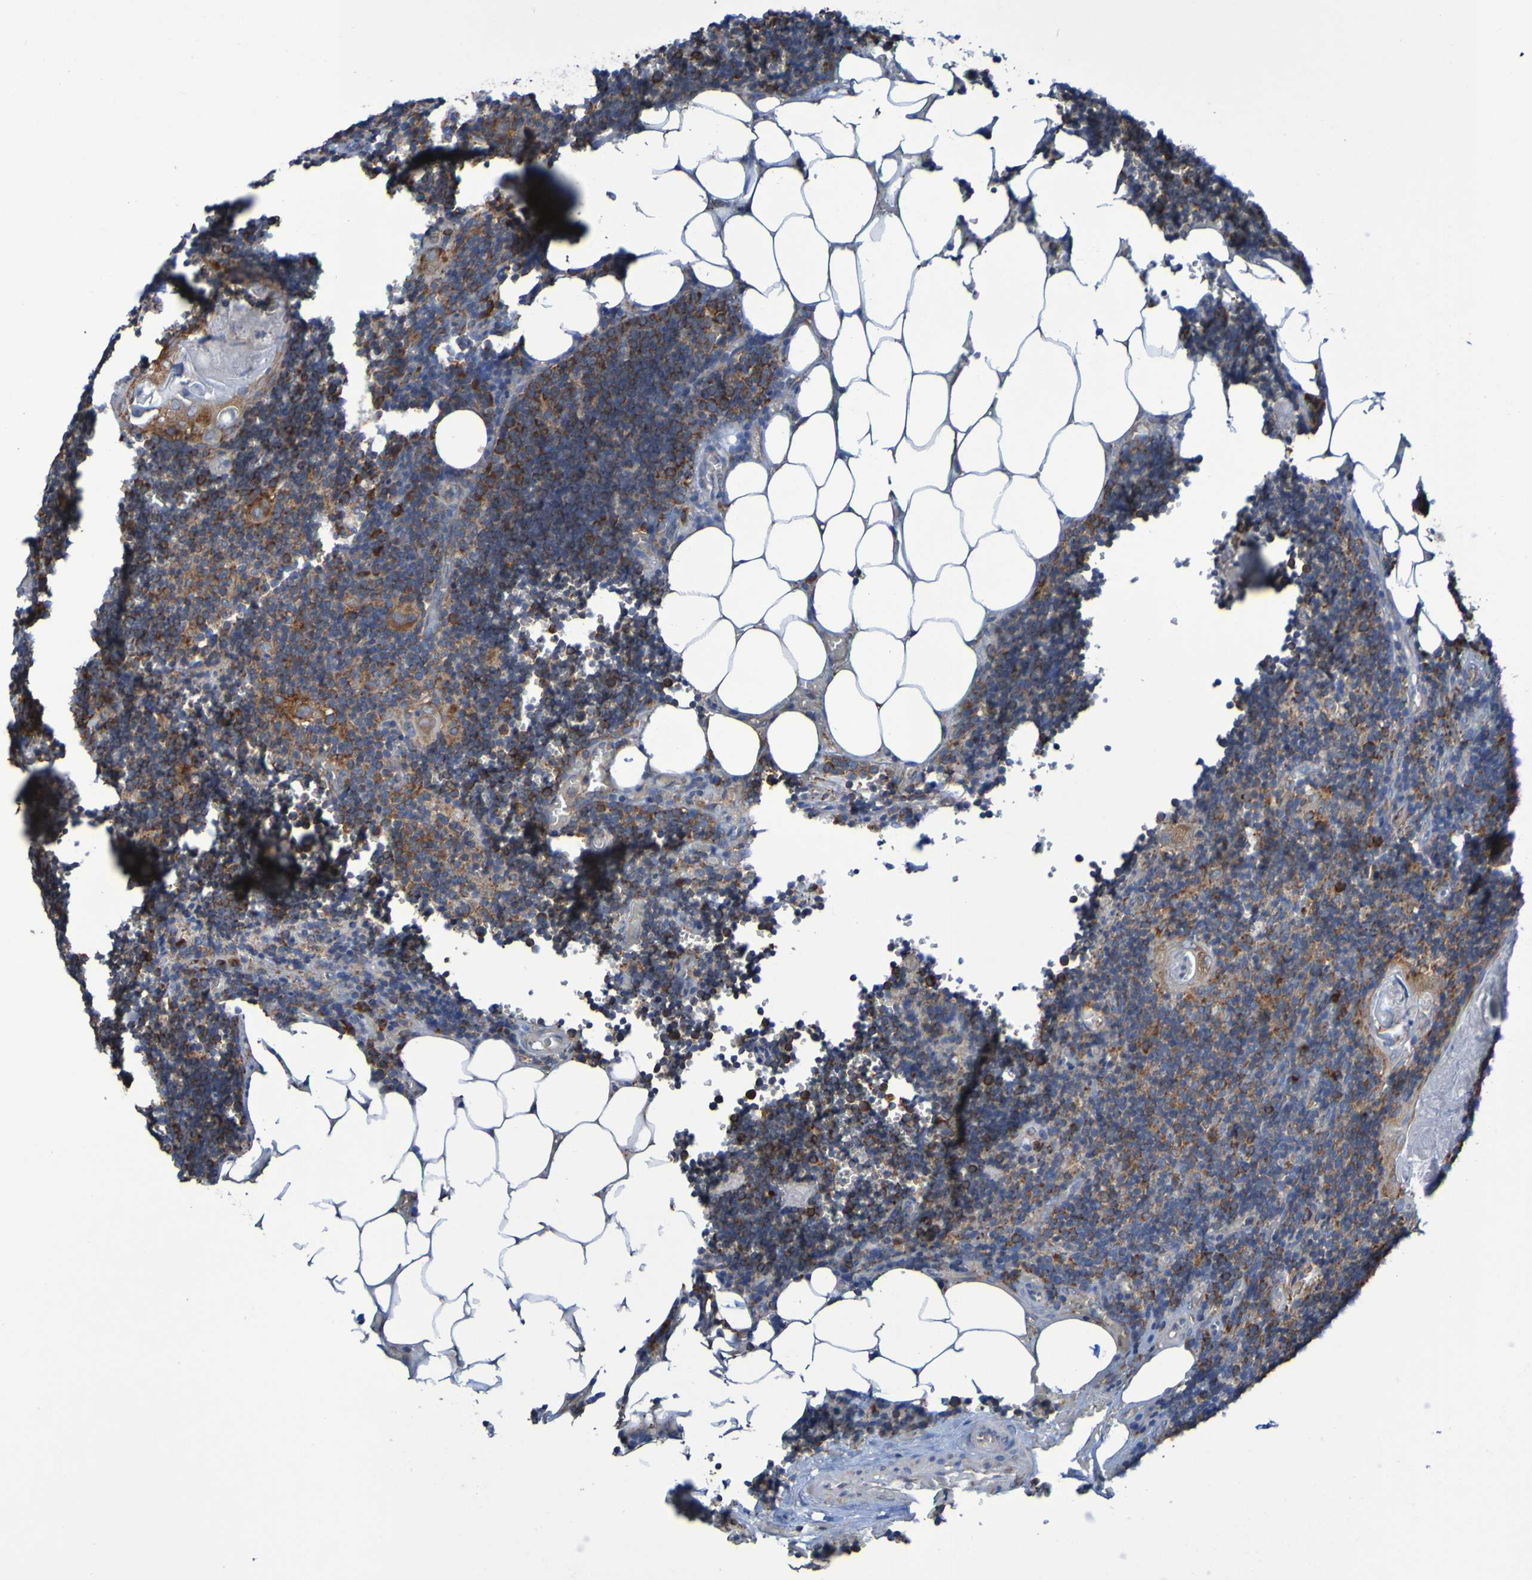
{"staining": {"intensity": "strong", "quantity": "25%-75%", "location": "cytoplasmic/membranous"}, "tissue": "lymph node", "cell_type": "Germinal center cells", "image_type": "normal", "snomed": [{"axis": "morphology", "description": "Normal tissue, NOS"}, {"axis": "topography", "description": "Lymph node"}], "caption": "Unremarkable lymph node was stained to show a protein in brown. There is high levels of strong cytoplasmic/membranous expression in approximately 25%-75% of germinal center cells. The protein is shown in brown color, while the nuclei are stained blue.", "gene": "FKBP3", "patient": {"sex": "male", "age": 33}}